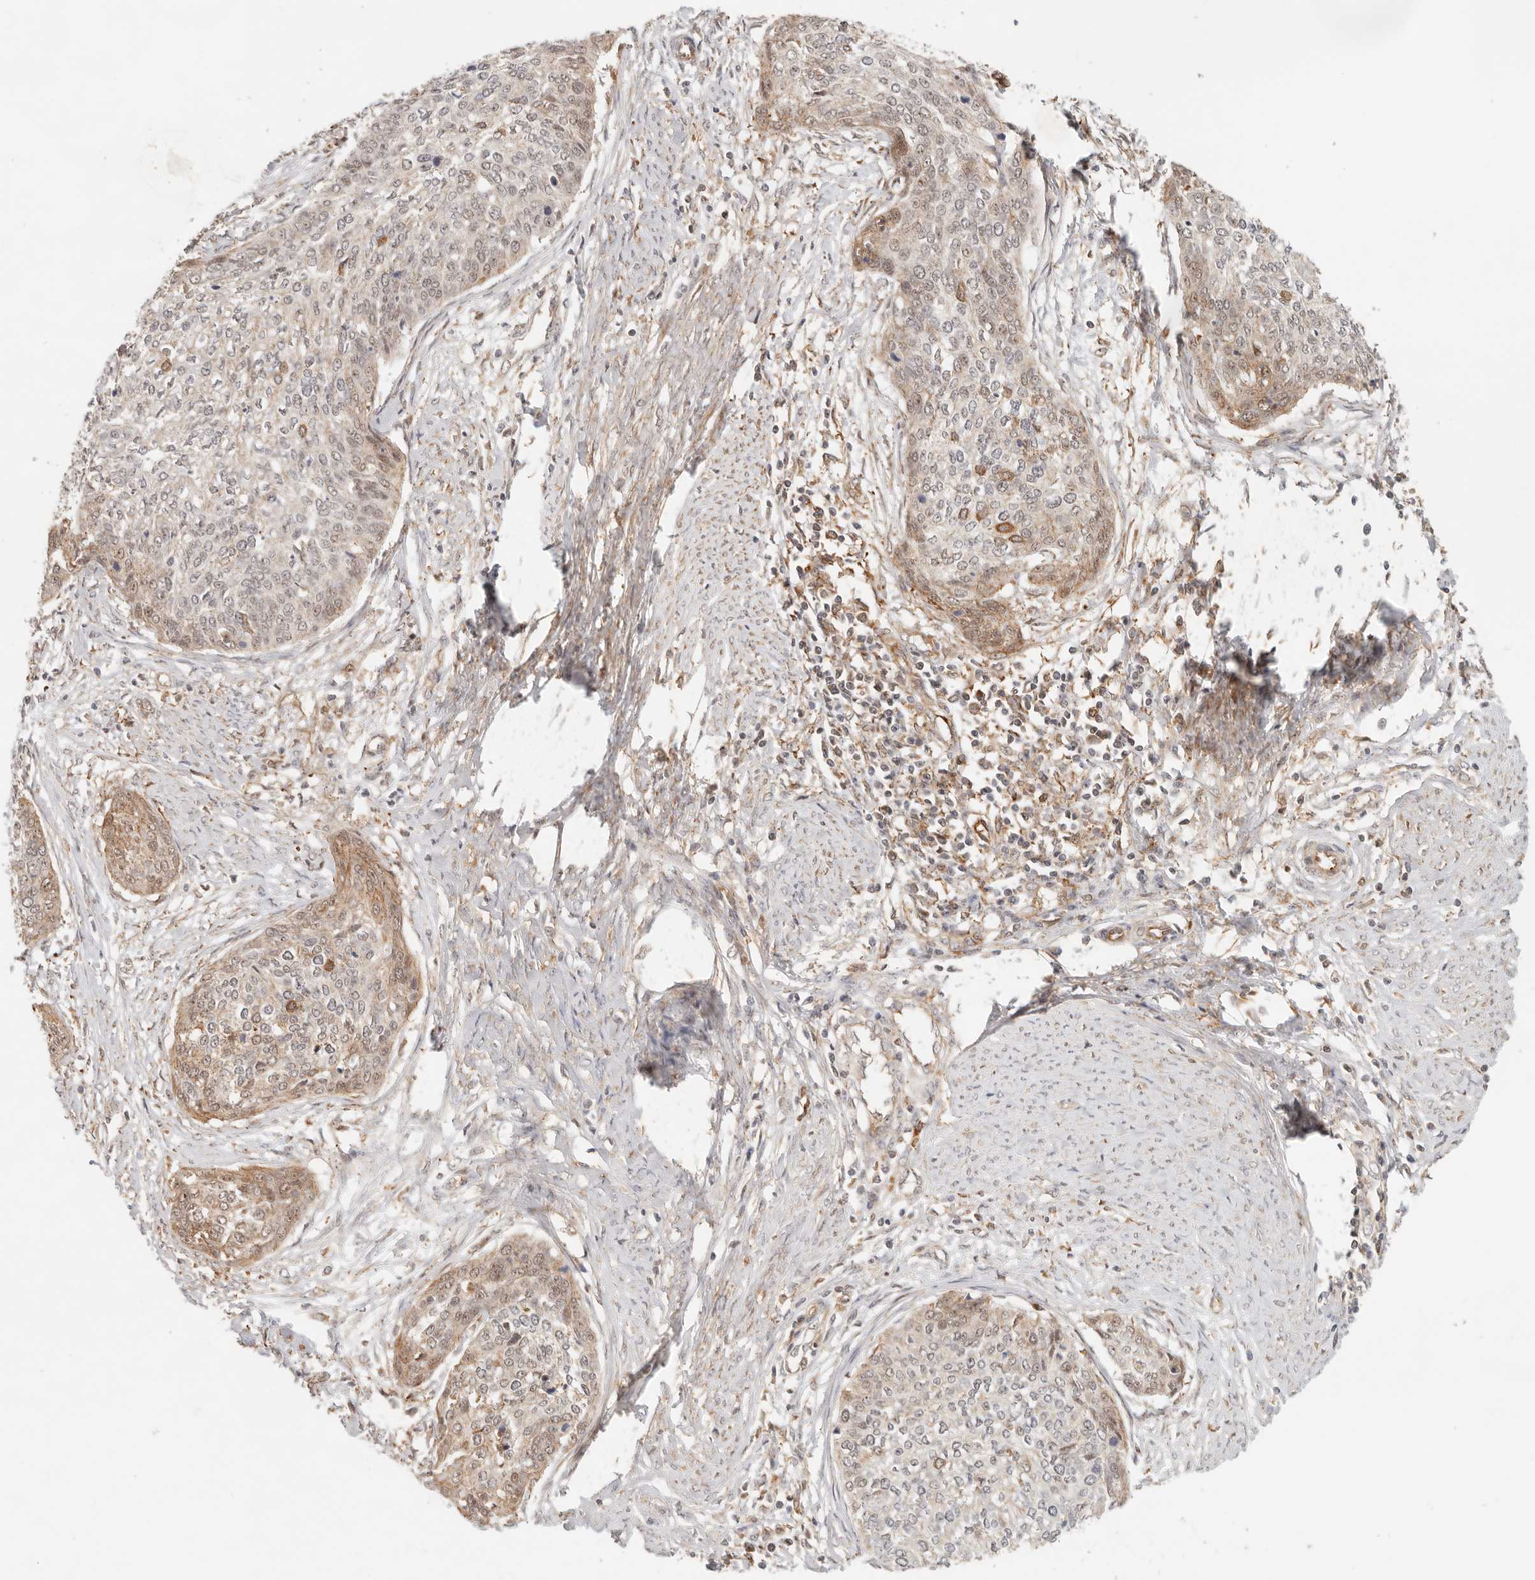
{"staining": {"intensity": "weak", "quantity": ">75%", "location": "cytoplasmic/membranous,nuclear"}, "tissue": "cervical cancer", "cell_type": "Tumor cells", "image_type": "cancer", "snomed": [{"axis": "morphology", "description": "Squamous cell carcinoma, NOS"}, {"axis": "topography", "description": "Cervix"}], "caption": "Cervical cancer (squamous cell carcinoma) tissue exhibits weak cytoplasmic/membranous and nuclear positivity in approximately >75% of tumor cells, visualized by immunohistochemistry. The staining is performed using DAB (3,3'-diaminobenzidine) brown chromogen to label protein expression. The nuclei are counter-stained blue using hematoxylin.", "gene": "HEXD", "patient": {"sex": "female", "age": 37}}